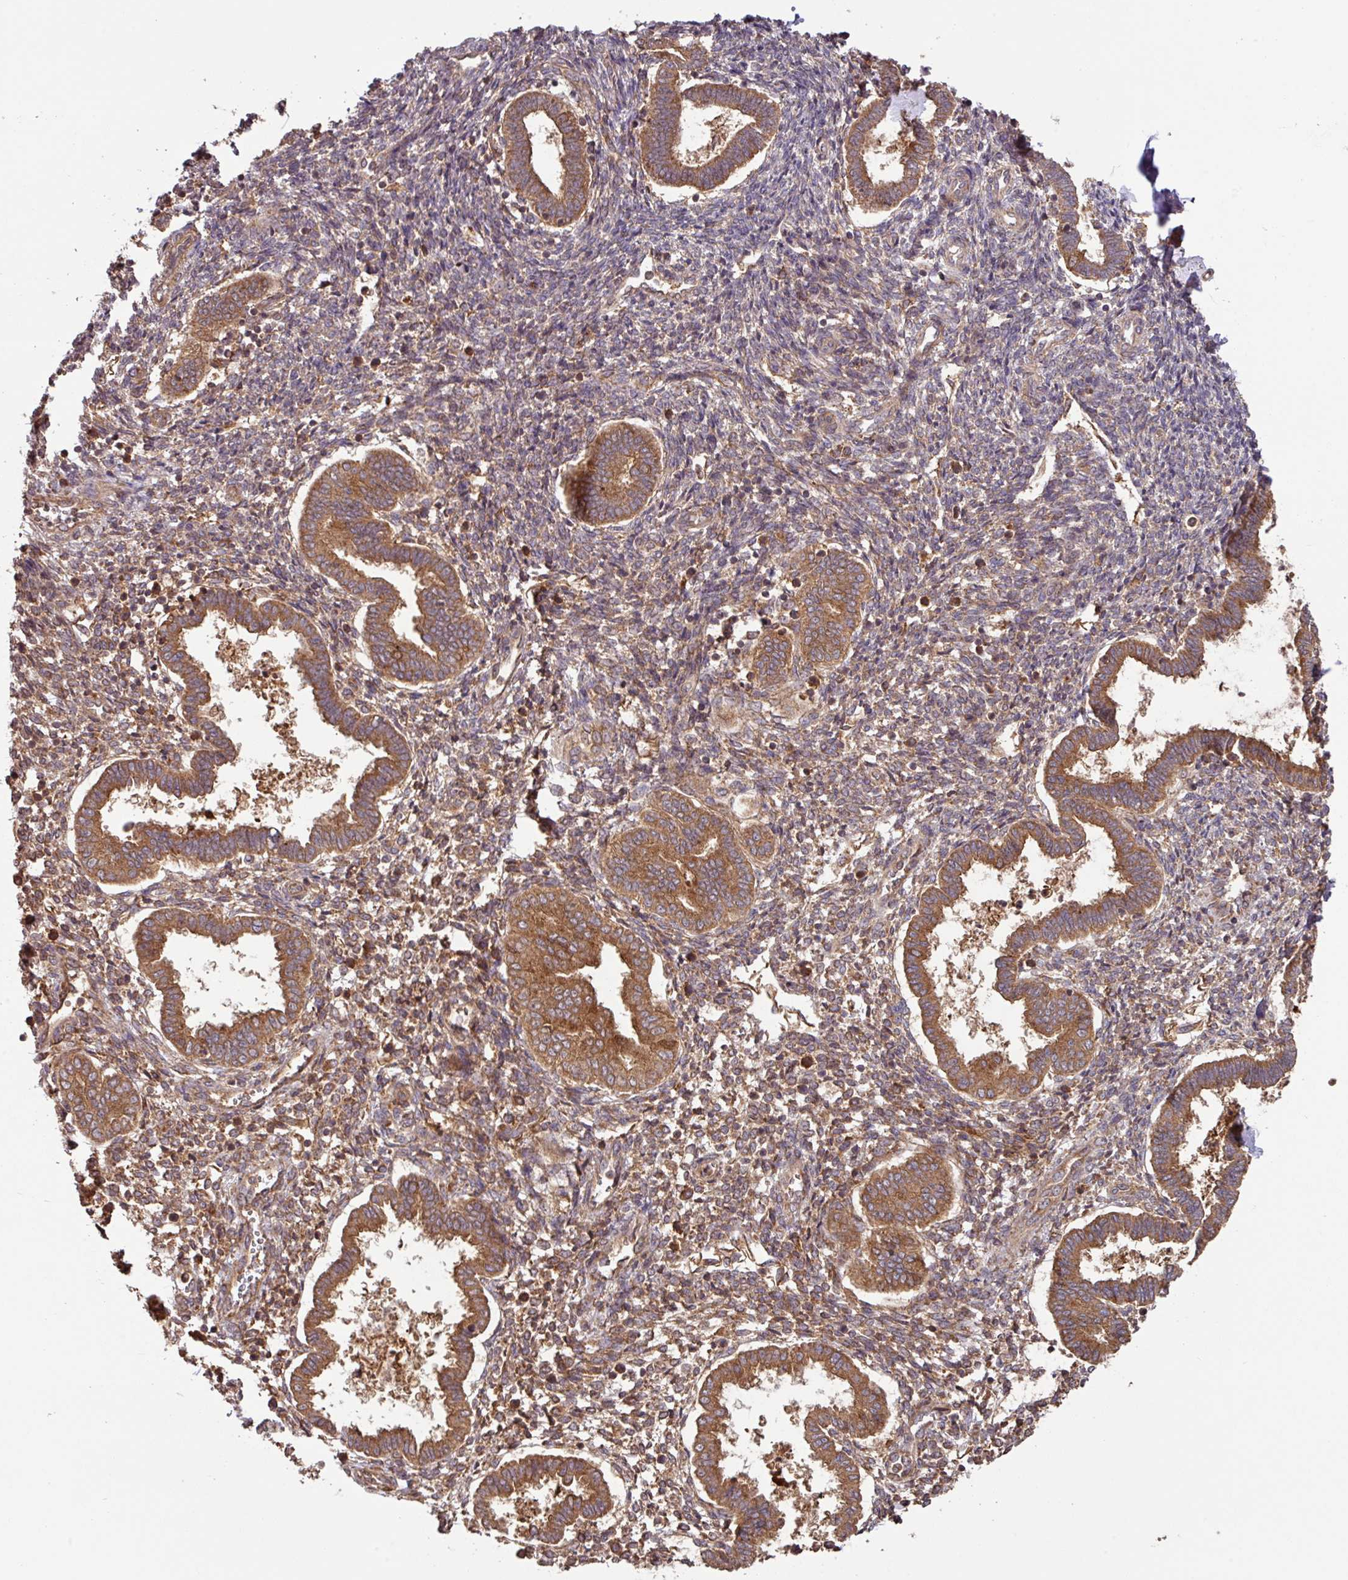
{"staining": {"intensity": "moderate", "quantity": ">75%", "location": "cytoplasmic/membranous"}, "tissue": "endometrium", "cell_type": "Cells in endometrial stroma", "image_type": "normal", "snomed": [{"axis": "morphology", "description": "Normal tissue, NOS"}, {"axis": "topography", "description": "Endometrium"}], "caption": "Brown immunohistochemical staining in normal human endometrium demonstrates moderate cytoplasmic/membranous positivity in about >75% of cells in endometrial stroma.", "gene": "MRRF", "patient": {"sex": "female", "age": 24}}